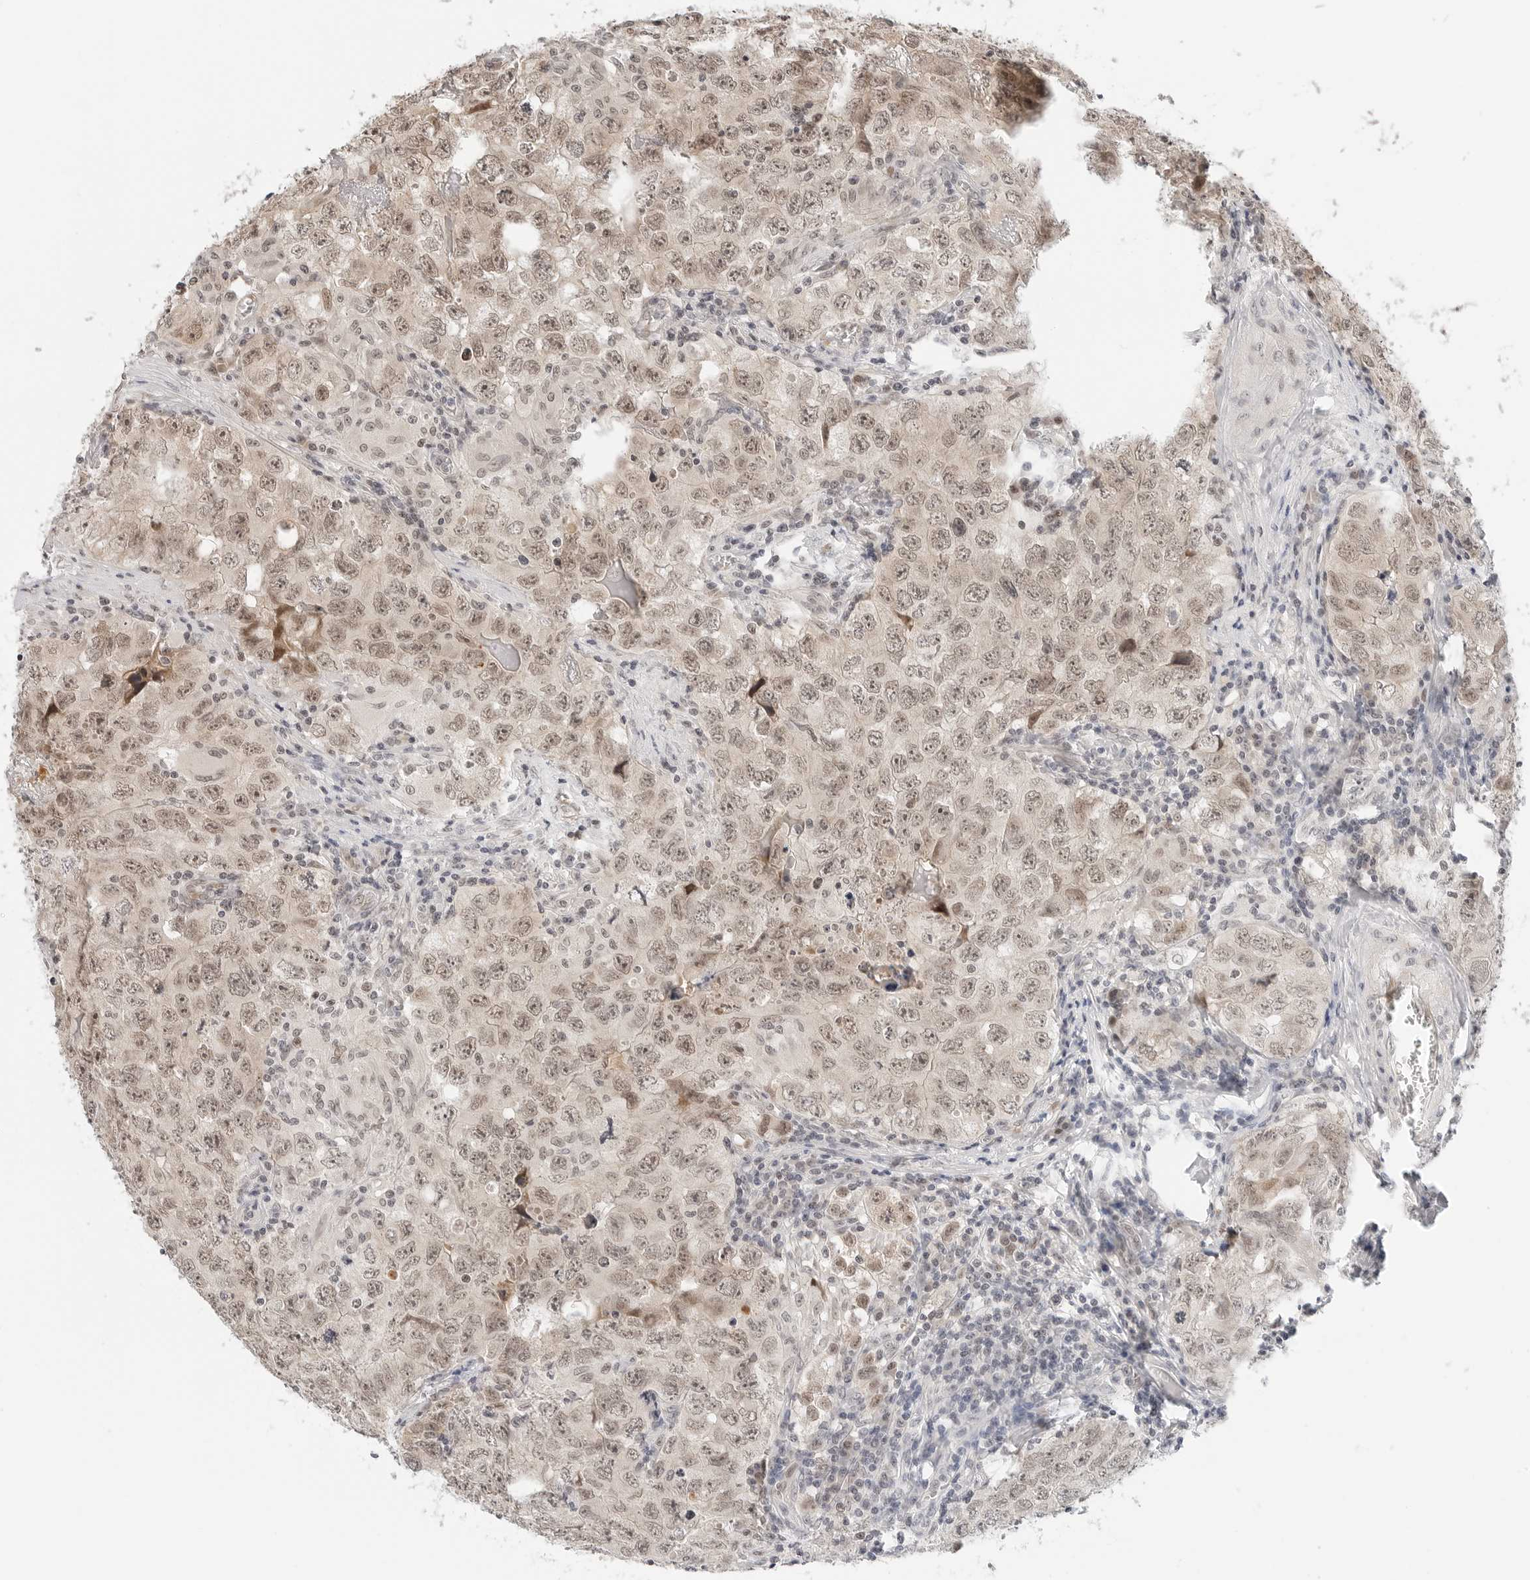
{"staining": {"intensity": "moderate", "quantity": ">75%", "location": "cytoplasmic/membranous,nuclear"}, "tissue": "testis cancer", "cell_type": "Tumor cells", "image_type": "cancer", "snomed": [{"axis": "morphology", "description": "Seminoma, NOS"}, {"axis": "morphology", "description": "Carcinoma, Embryonal, NOS"}, {"axis": "topography", "description": "Testis"}], "caption": "Immunohistochemical staining of testis seminoma demonstrates medium levels of moderate cytoplasmic/membranous and nuclear protein staining in approximately >75% of tumor cells.", "gene": "TSEN2", "patient": {"sex": "male", "age": 43}}